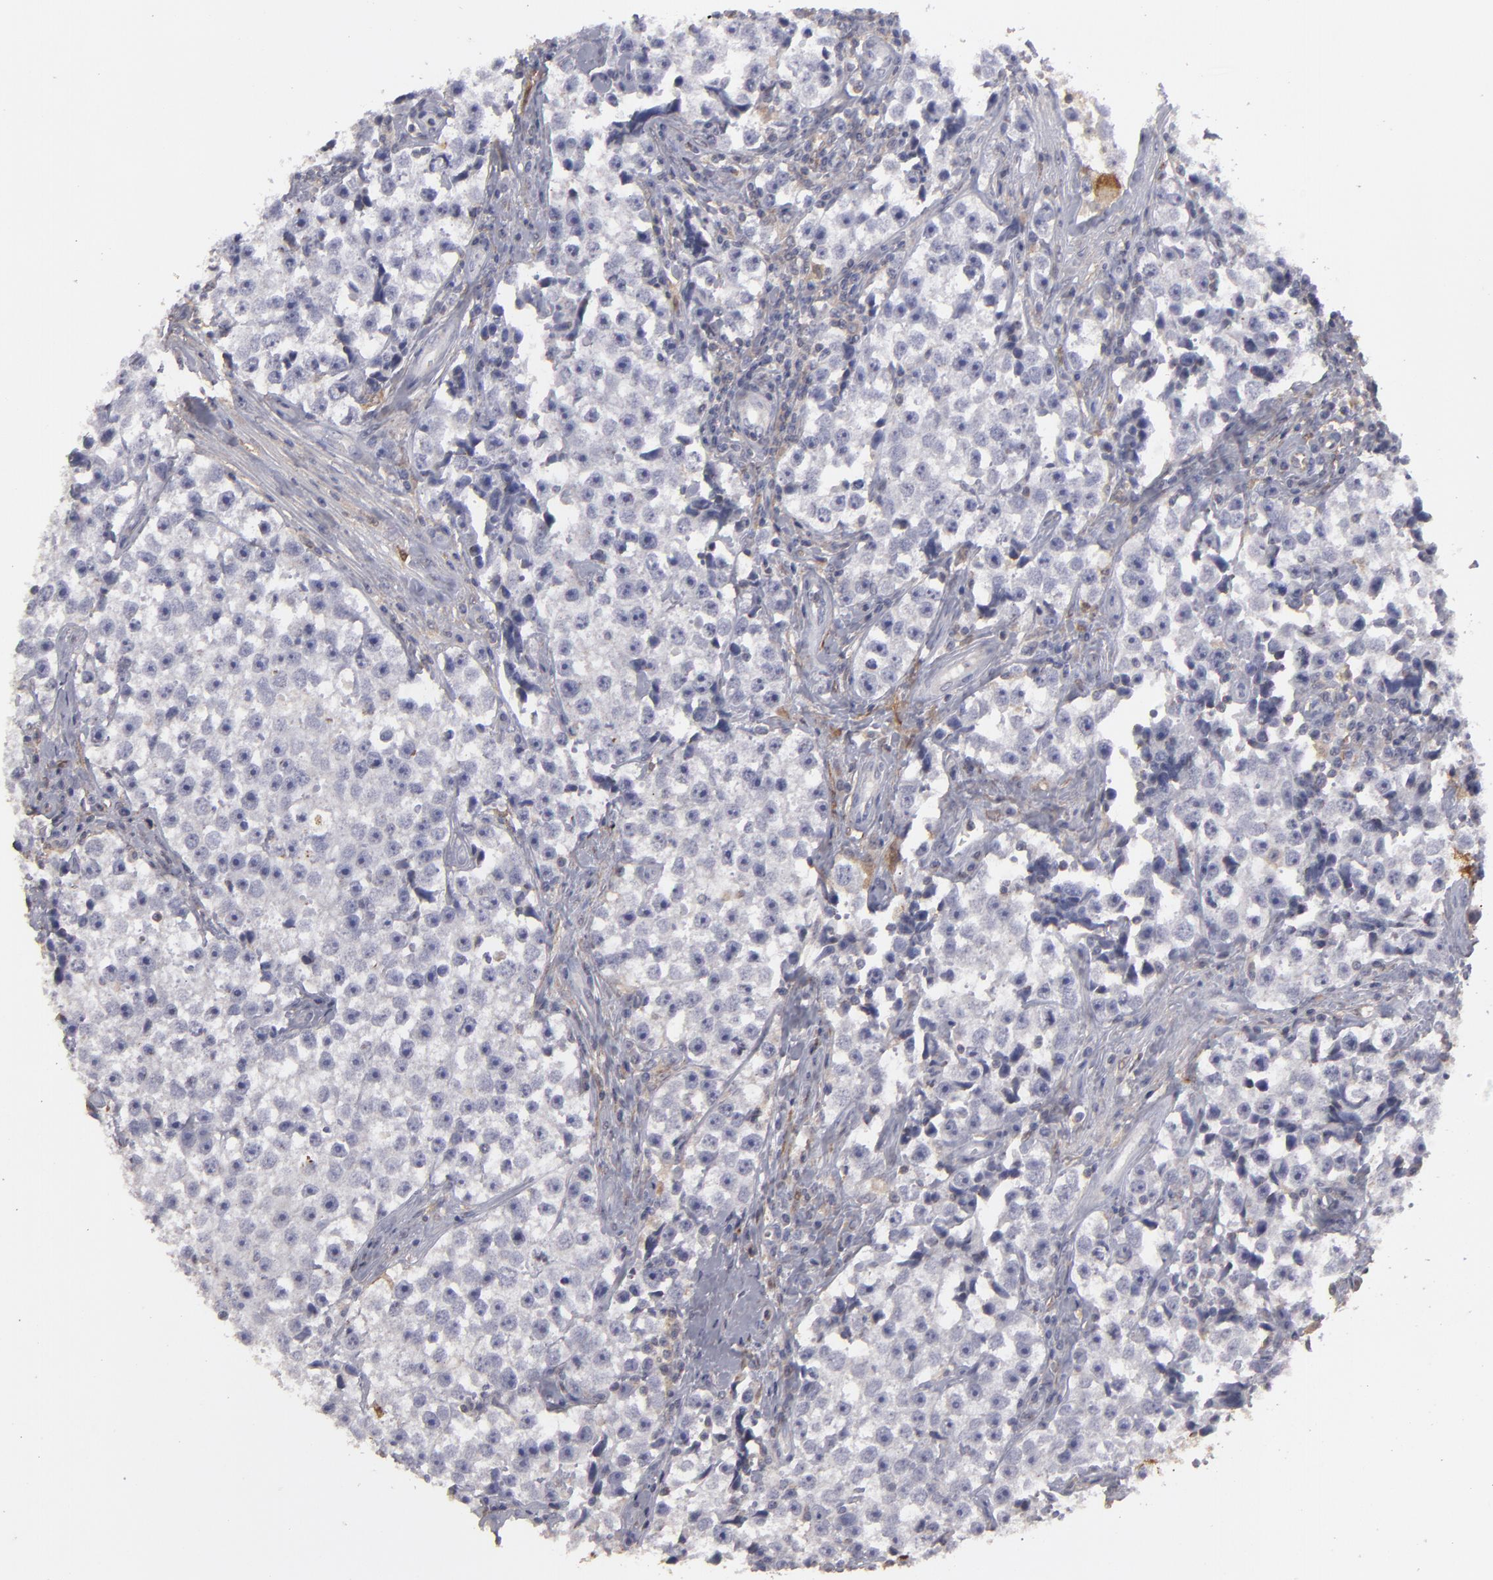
{"staining": {"intensity": "weak", "quantity": "<25%", "location": "cytoplasmic/membranous"}, "tissue": "testis cancer", "cell_type": "Tumor cells", "image_type": "cancer", "snomed": [{"axis": "morphology", "description": "Seminoma, NOS"}, {"axis": "topography", "description": "Testis"}], "caption": "Immunohistochemistry micrograph of human seminoma (testis) stained for a protein (brown), which exhibits no staining in tumor cells.", "gene": "SEMA3G", "patient": {"sex": "male", "age": 32}}